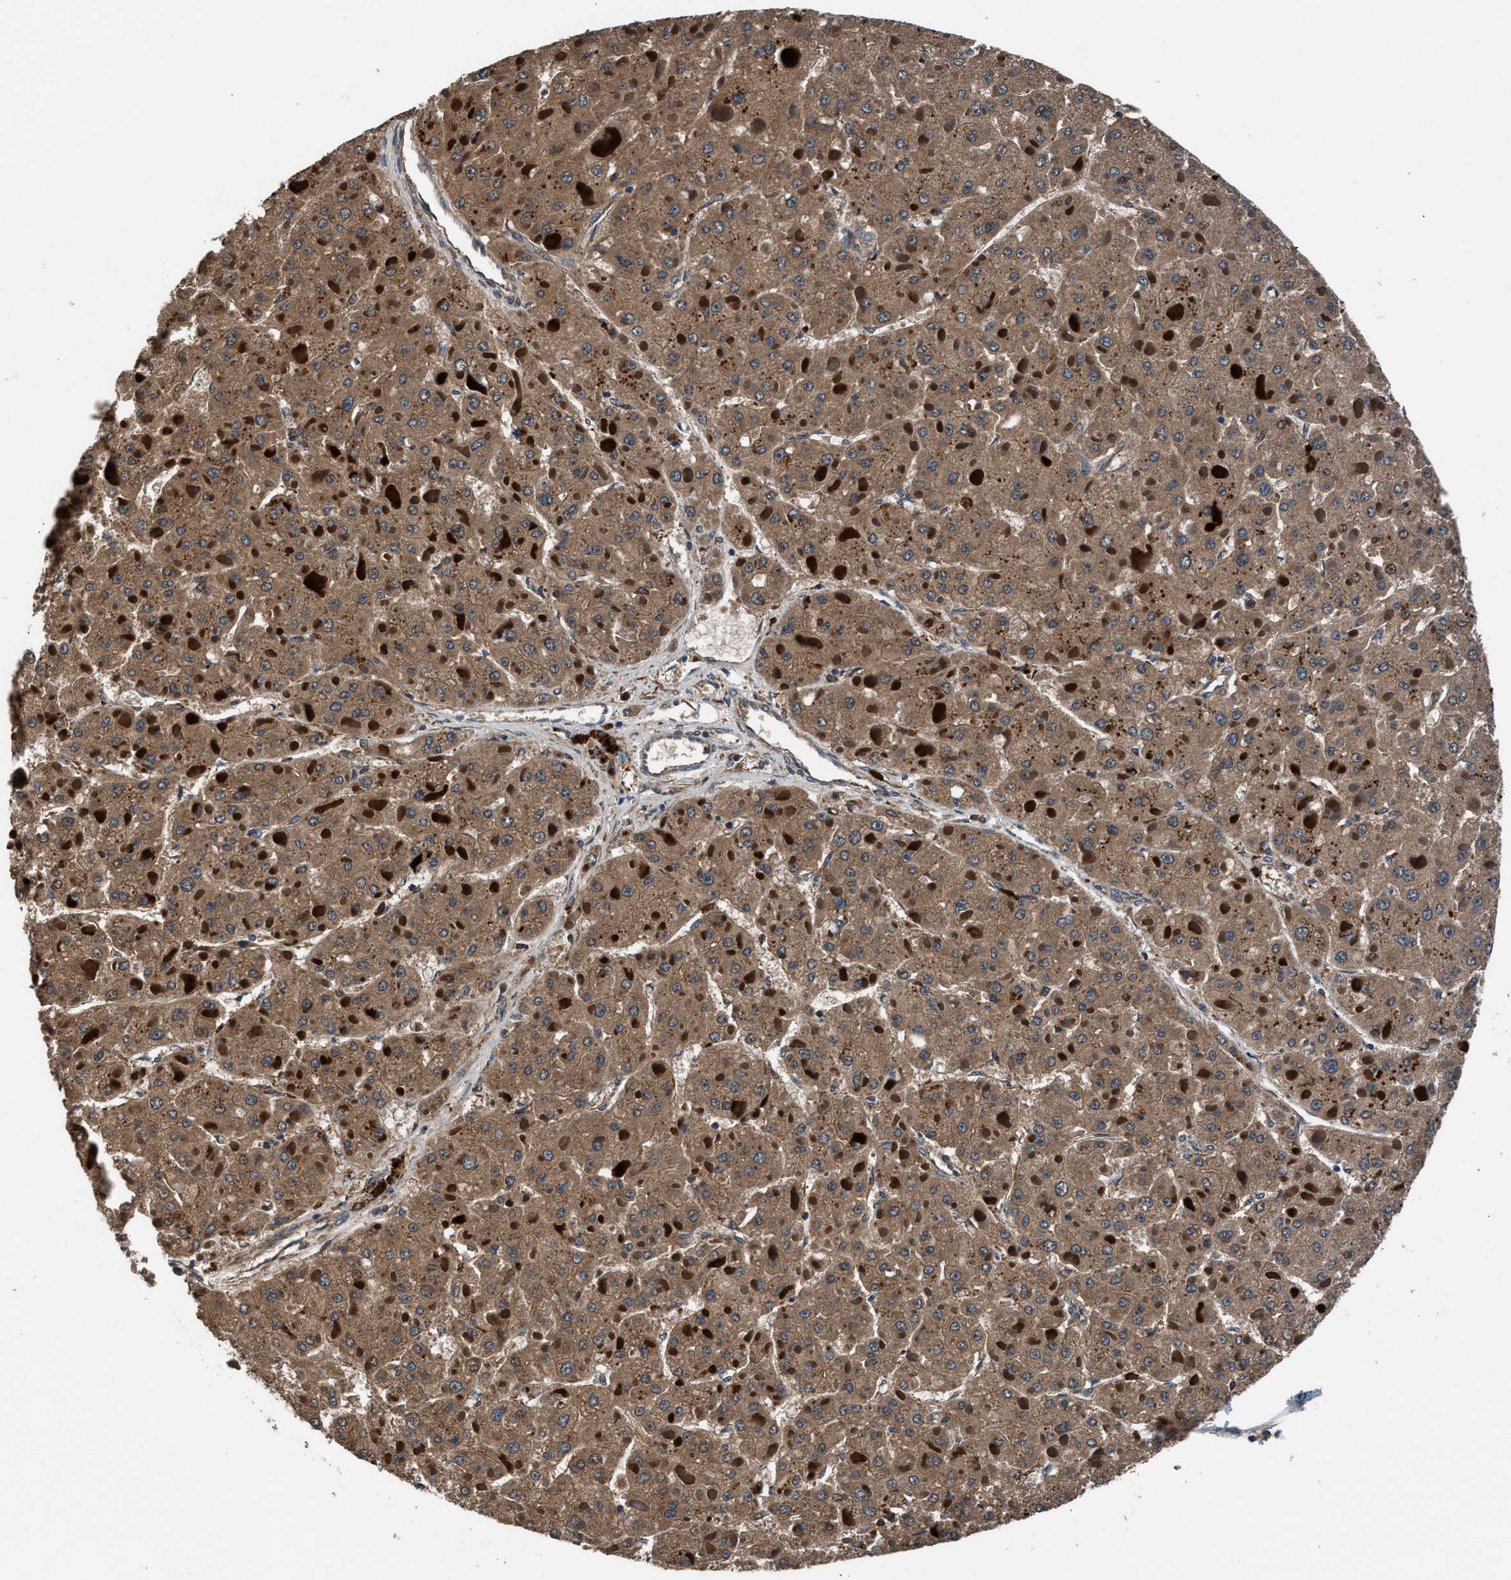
{"staining": {"intensity": "moderate", "quantity": ">75%", "location": "cytoplasmic/membranous"}, "tissue": "liver cancer", "cell_type": "Tumor cells", "image_type": "cancer", "snomed": [{"axis": "morphology", "description": "Carcinoma, Hepatocellular, NOS"}, {"axis": "topography", "description": "Liver"}], "caption": "A brown stain labels moderate cytoplasmic/membranous expression of a protein in human hepatocellular carcinoma (liver) tumor cells. (Stains: DAB (3,3'-diaminobenzidine) in brown, nuclei in blue, Microscopy: brightfield microscopy at high magnification).", "gene": "FAM221A", "patient": {"sex": "female", "age": 73}}